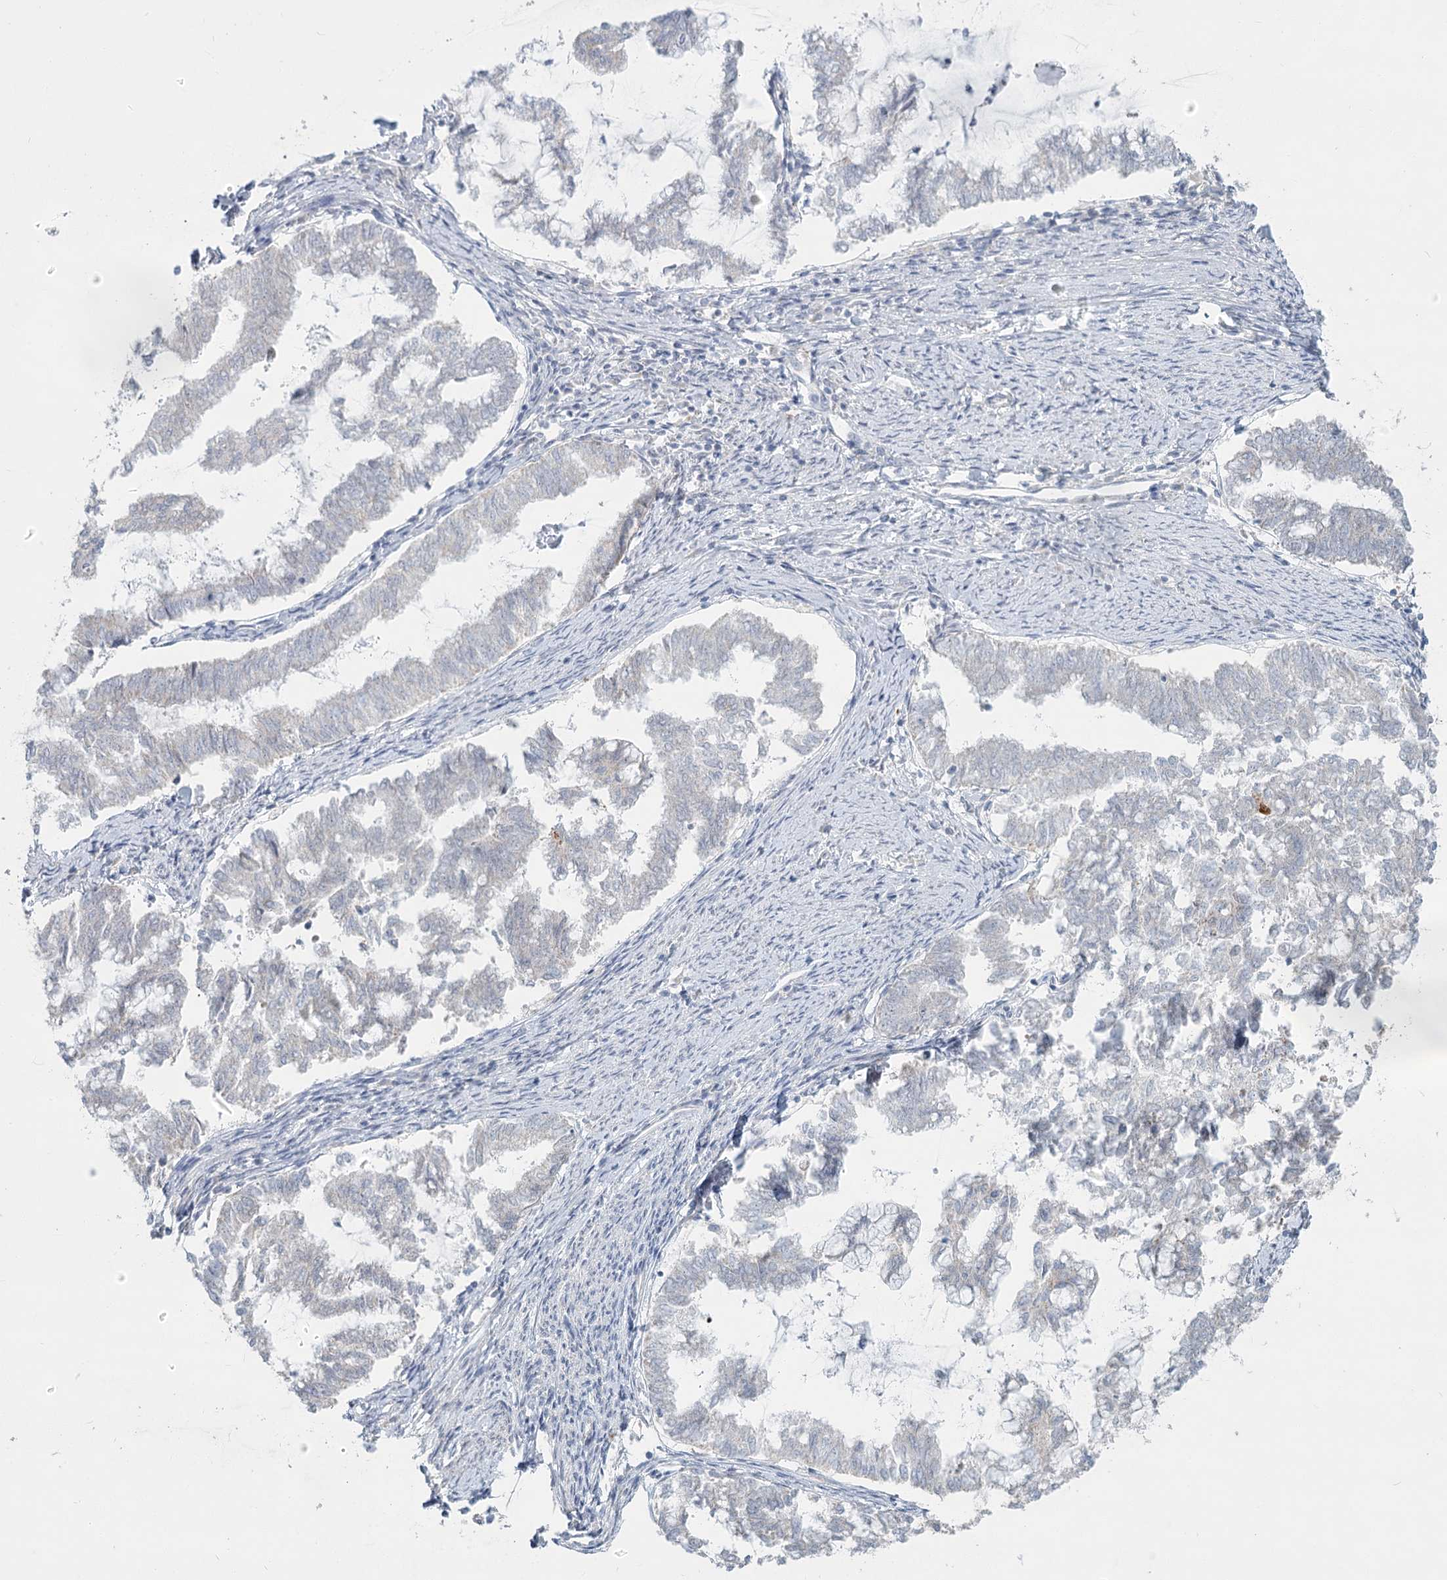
{"staining": {"intensity": "negative", "quantity": "none", "location": "none"}, "tissue": "endometrial cancer", "cell_type": "Tumor cells", "image_type": "cancer", "snomed": [{"axis": "morphology", "description": "Adenocarcinoma, NOS"}, {"axis": "topography", "description": "Endometrium"}], "caption": "High power microscopy histopathology image of an immunohistochemistry (IHC) photomicrograph of adenocarcinoma (endometrial), revealing no significant staining in tumor cells.", "gene": "ABITRAM", "patient": {"sex": "female", "age": 79}}